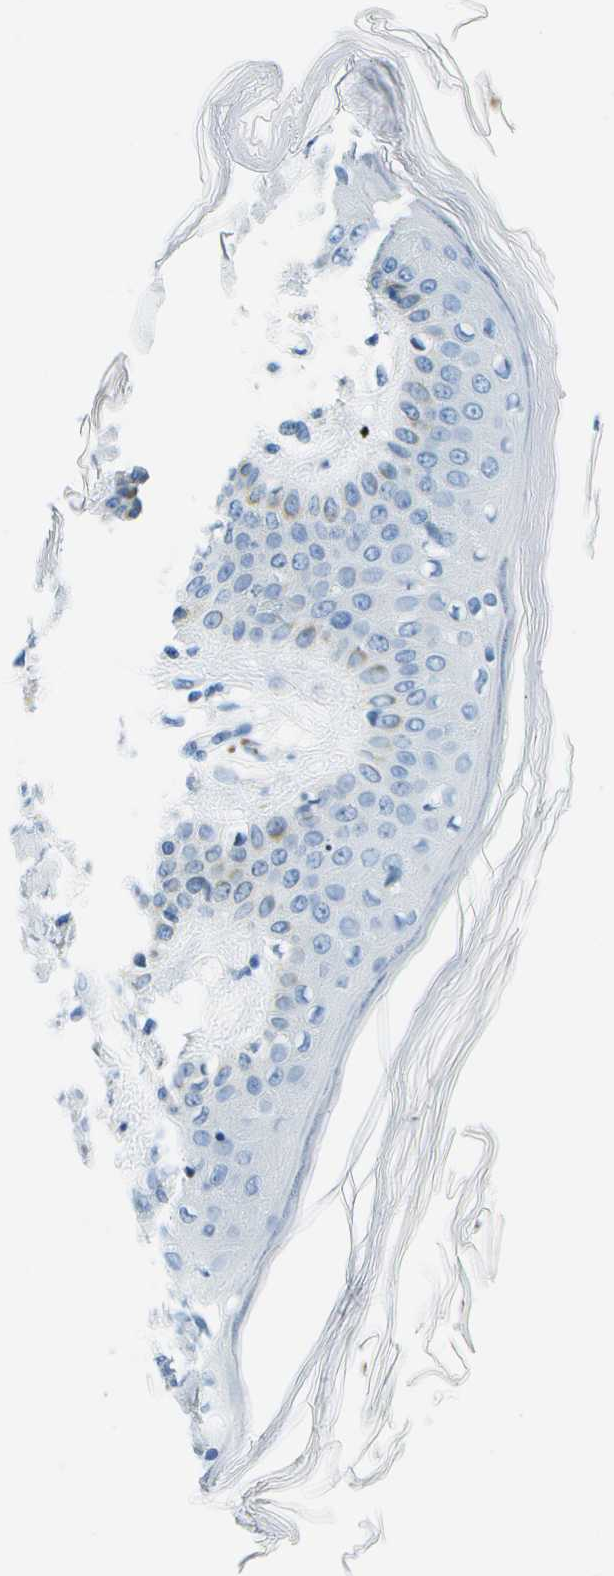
{"staining": {"intensity": "negative", "quantity": "none", "location": "none"}, "tissue": "skin", "cell_type": "Fibroblasts", "image_type": "normal", "snomed": [{"axis": "morphology", "description": "Normal tissue, NOS"}, {"axis": "topography", "description": "Skin"}], "caption": "A histopathology image of human skin is negative for staining in fibroblasts. (DAB (3,3'-diaminobenzidine) immunohistochemistry with hematoxylin counter stain).", "gene": "CDHR2", "patient": {"sex": "male", "age": 53}}